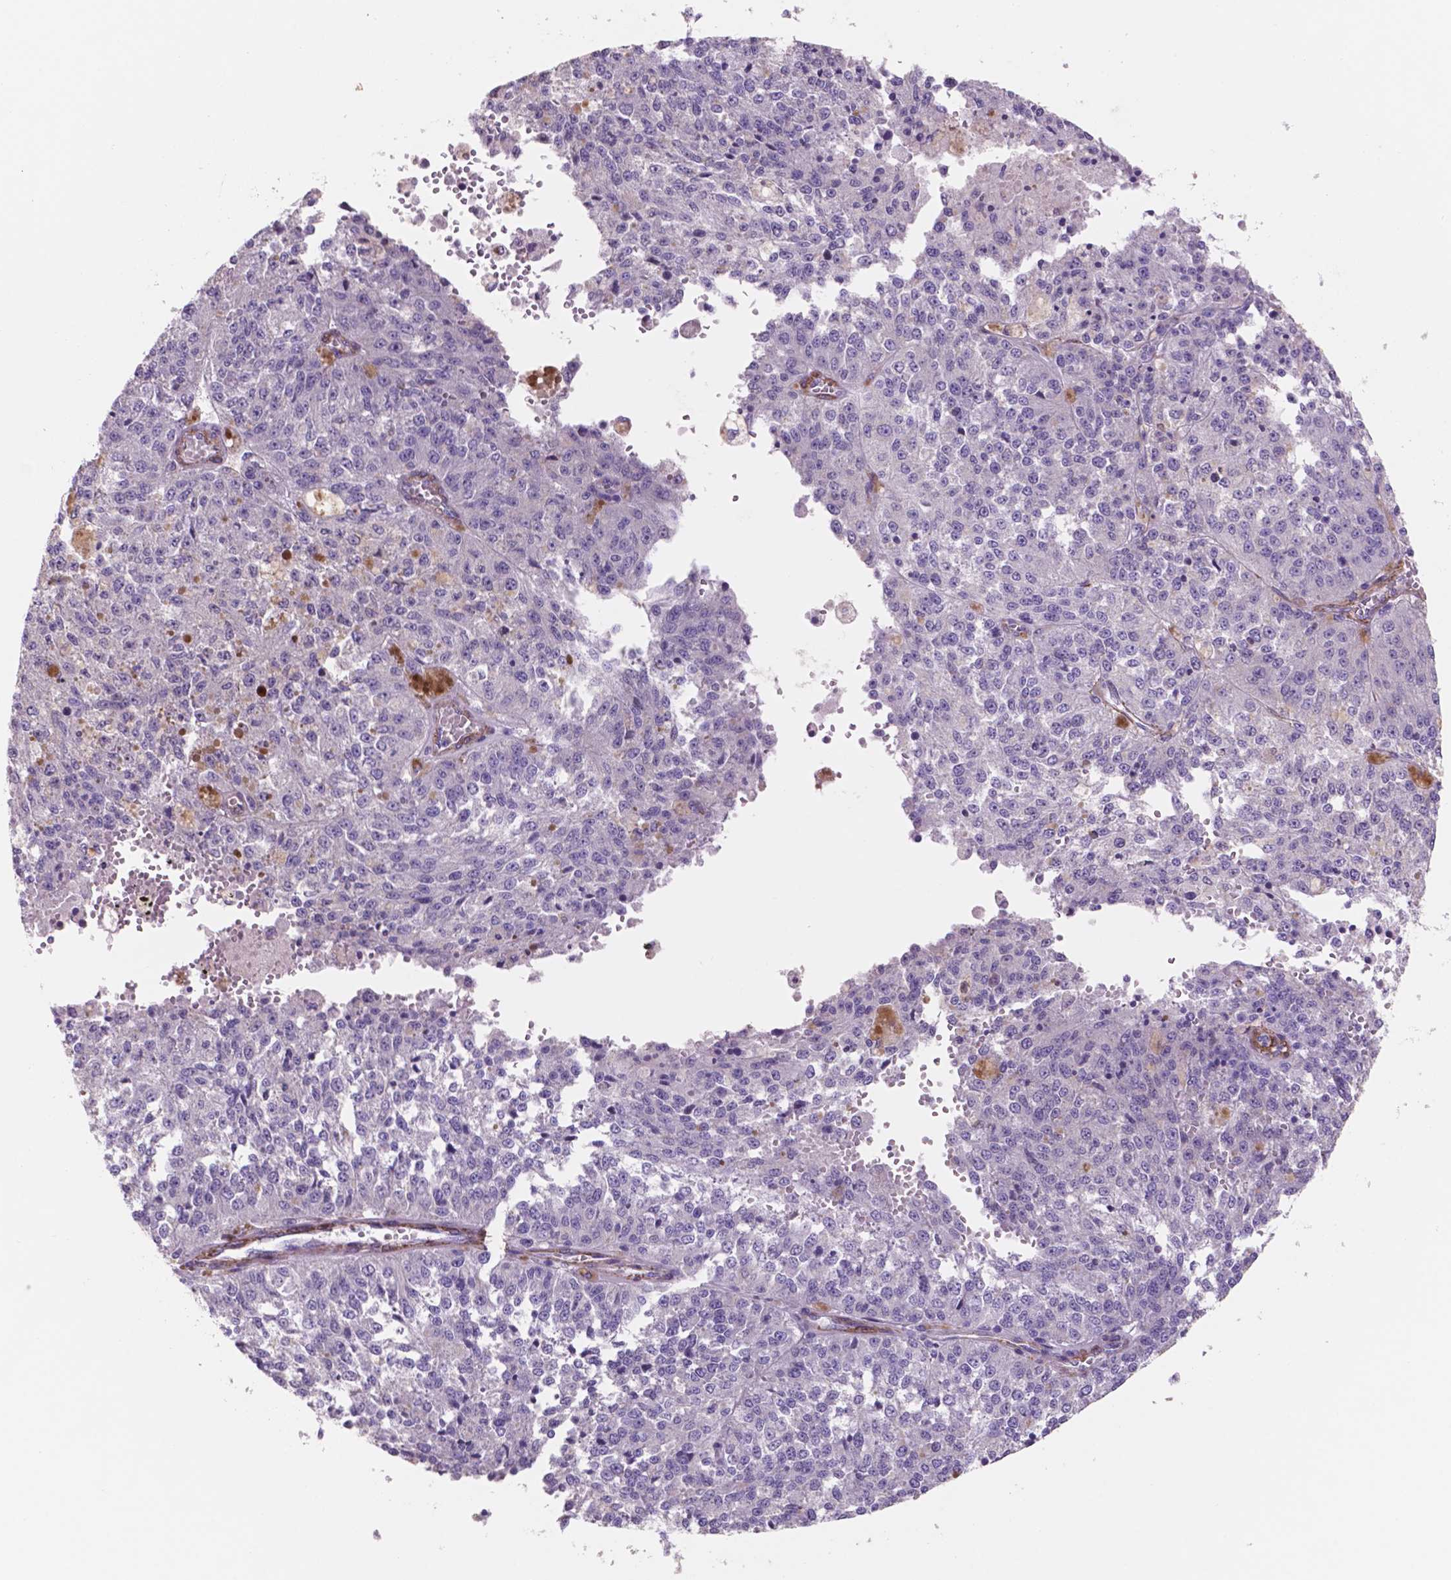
{"staining": {"intensity": "negative", "quantity": "none", "location": "none"}, "tissue": "melanoma", "cell_type": "Tumor cells", "image_type": "cancer", "snomed": [{"axis": "morphology", "description": "Malignant melanoma, Metastatic site"}, {"axis": "topography", "description": "Lymph node"}], "caption": "Tumor cells show no significant protein positivity in malignant melanoma (metastatic site). The staining is performed using DAB brown chromogen with nuclei counter-stained in using hematoxylin.", "gene": "TOR2A", "patient": {"sex": "female", "age": 64}}